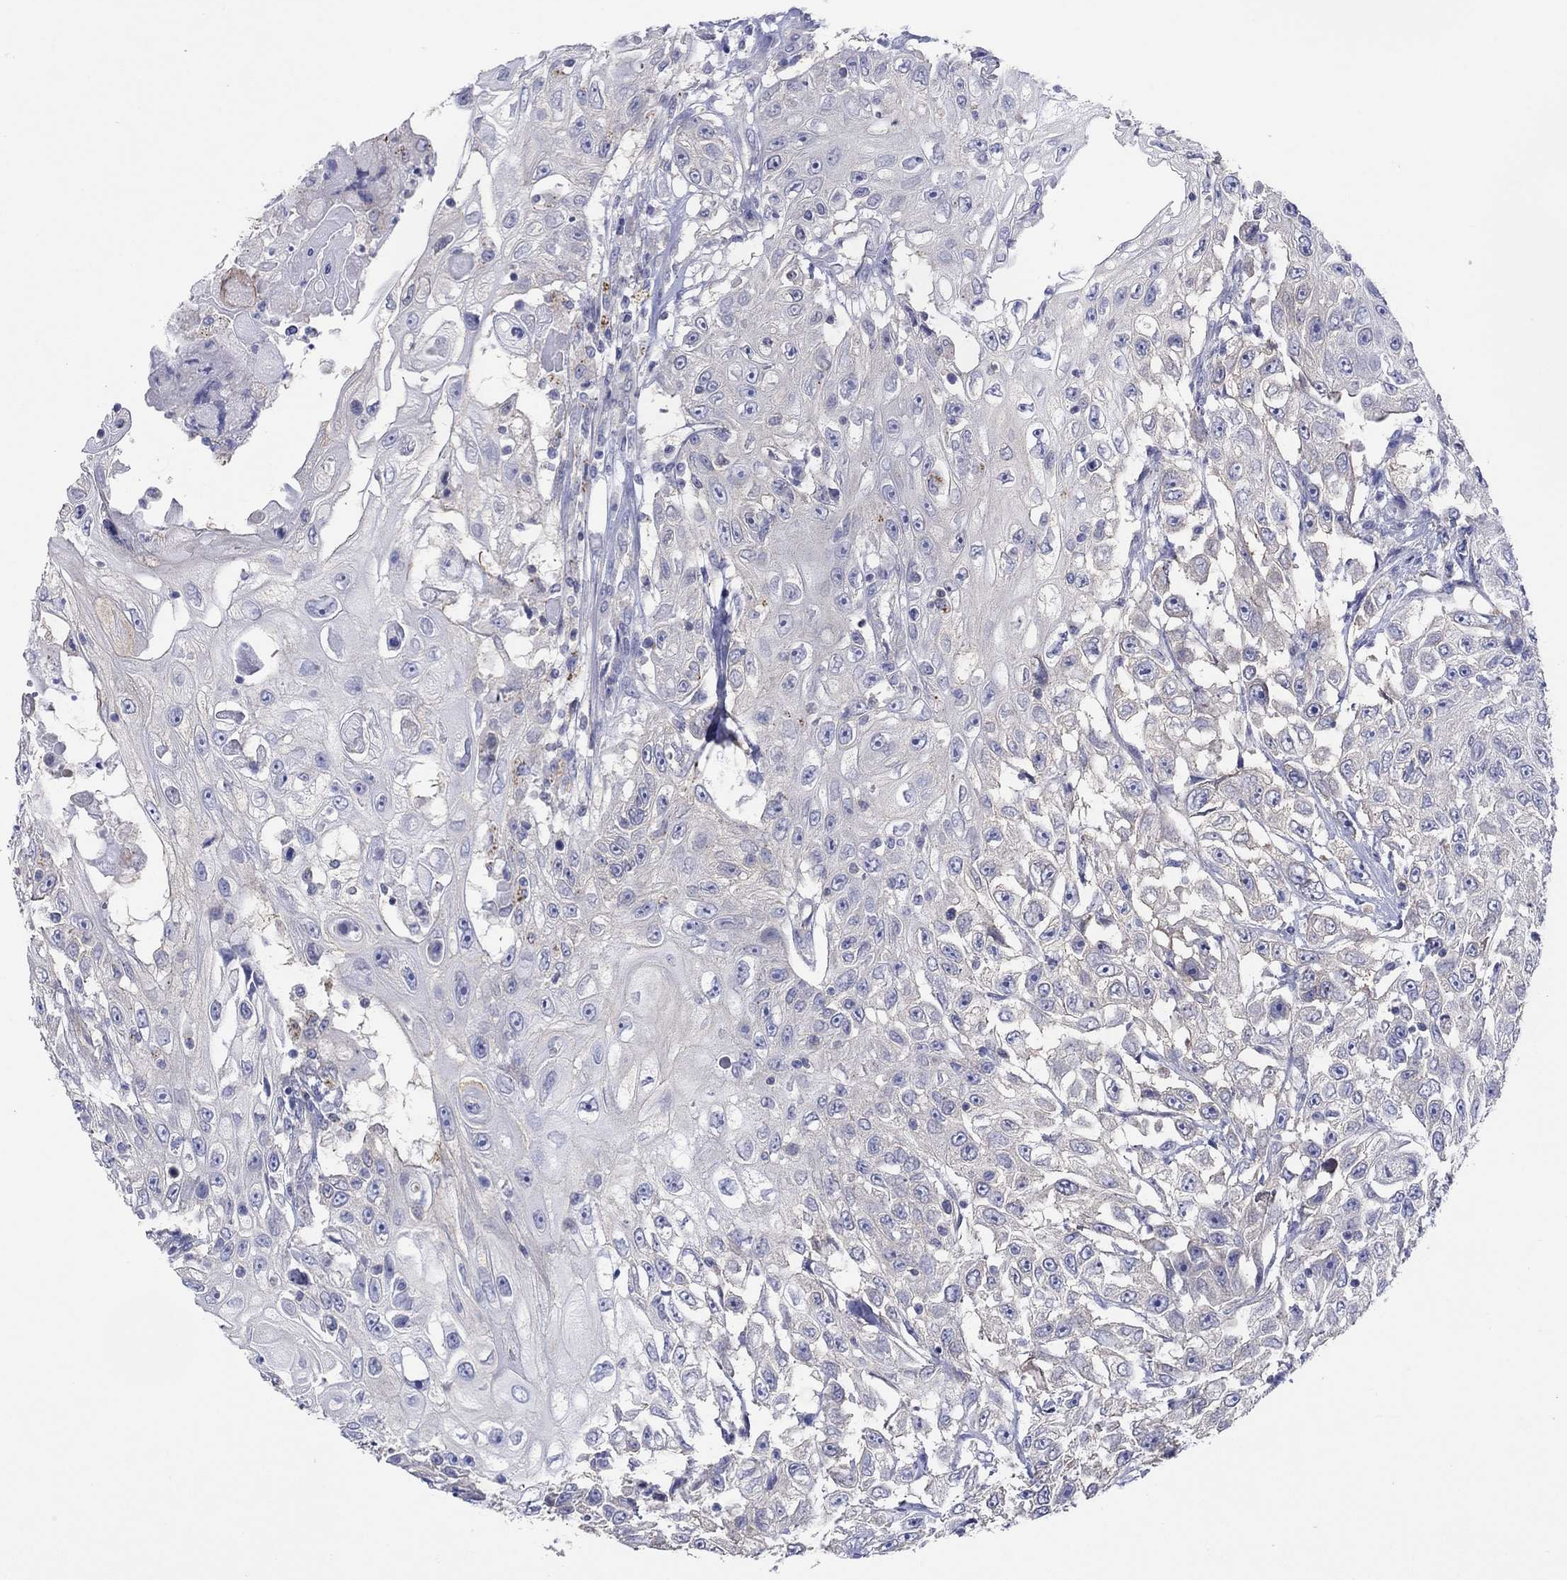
{"staining": {"intensity": "negative", "quantity": "none", "location": "none"}, "tissue": "urothelial cancer", "cell_type": "Tumor cells", "image_type": "cancer", "snomed": [{"axis": "morphology", "description": "Urothelial carcinoma, High grade"}, {"axis": "topography", "description": "Urinary bladder"}], "caption": "Human urothelial cancer stained for a protein using IHC reveals no expression in tumor cells.", "gene": "TPRN", "patient": {"sex": "female", "age": 56}}